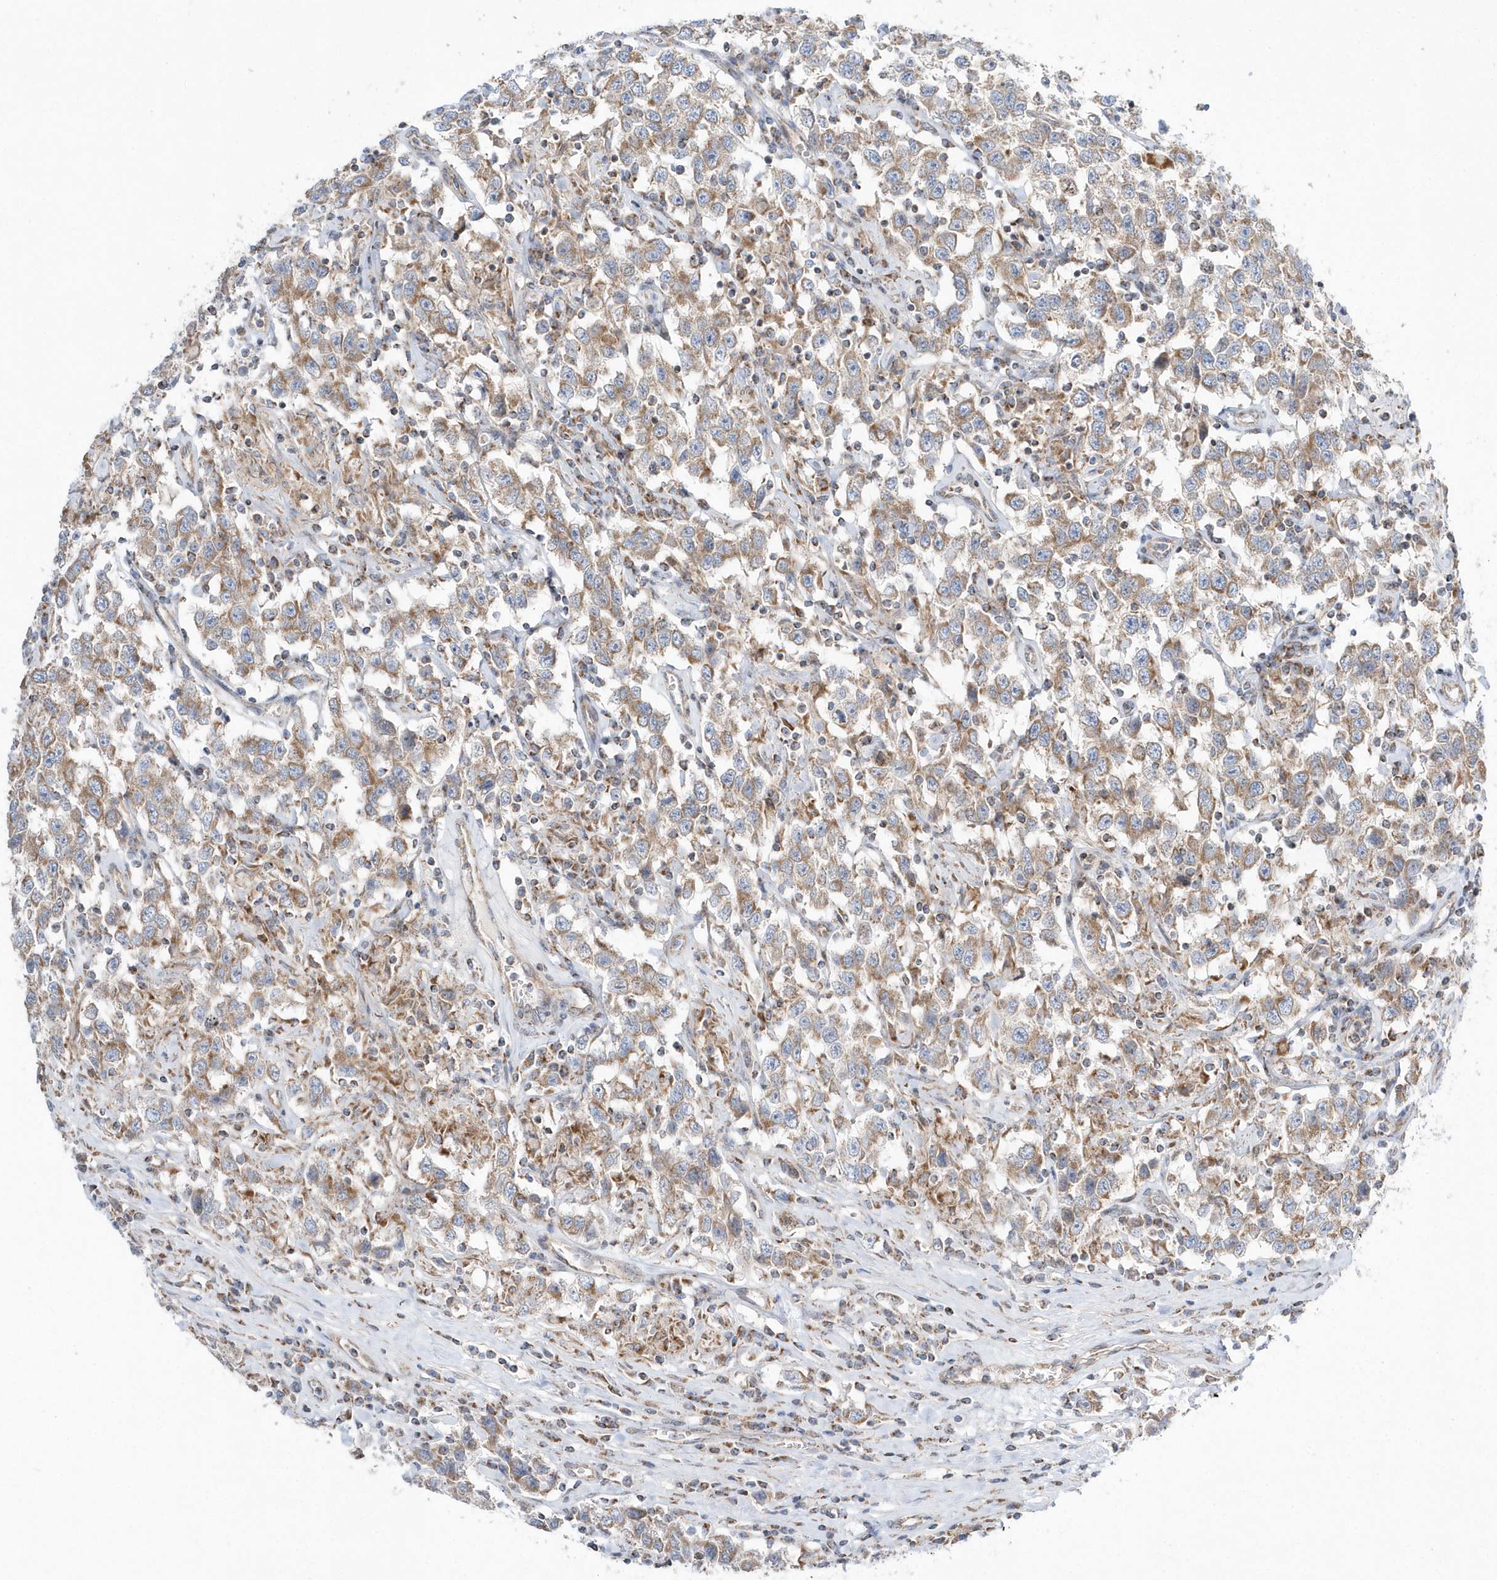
{"staining": {"intensity": "moderate", "quantity": ">75%", "location": "cytoplasmic/membranous"}, "tissue": "testis cancer", "cell_type": "Tumor cells", "image_type": "cancer", "snomed": [{"axis": "morphology", "description": "Seminoma, NOS"}, {"axis": "topography", "description": "Testis"}], "caption": "Tumor cells reveal moderate cytoplasmic/membranous staining in about >75% of cells in seminoma (testis).", "gene": "OPA1", "patient": {"sex": "male", "age": 41}}